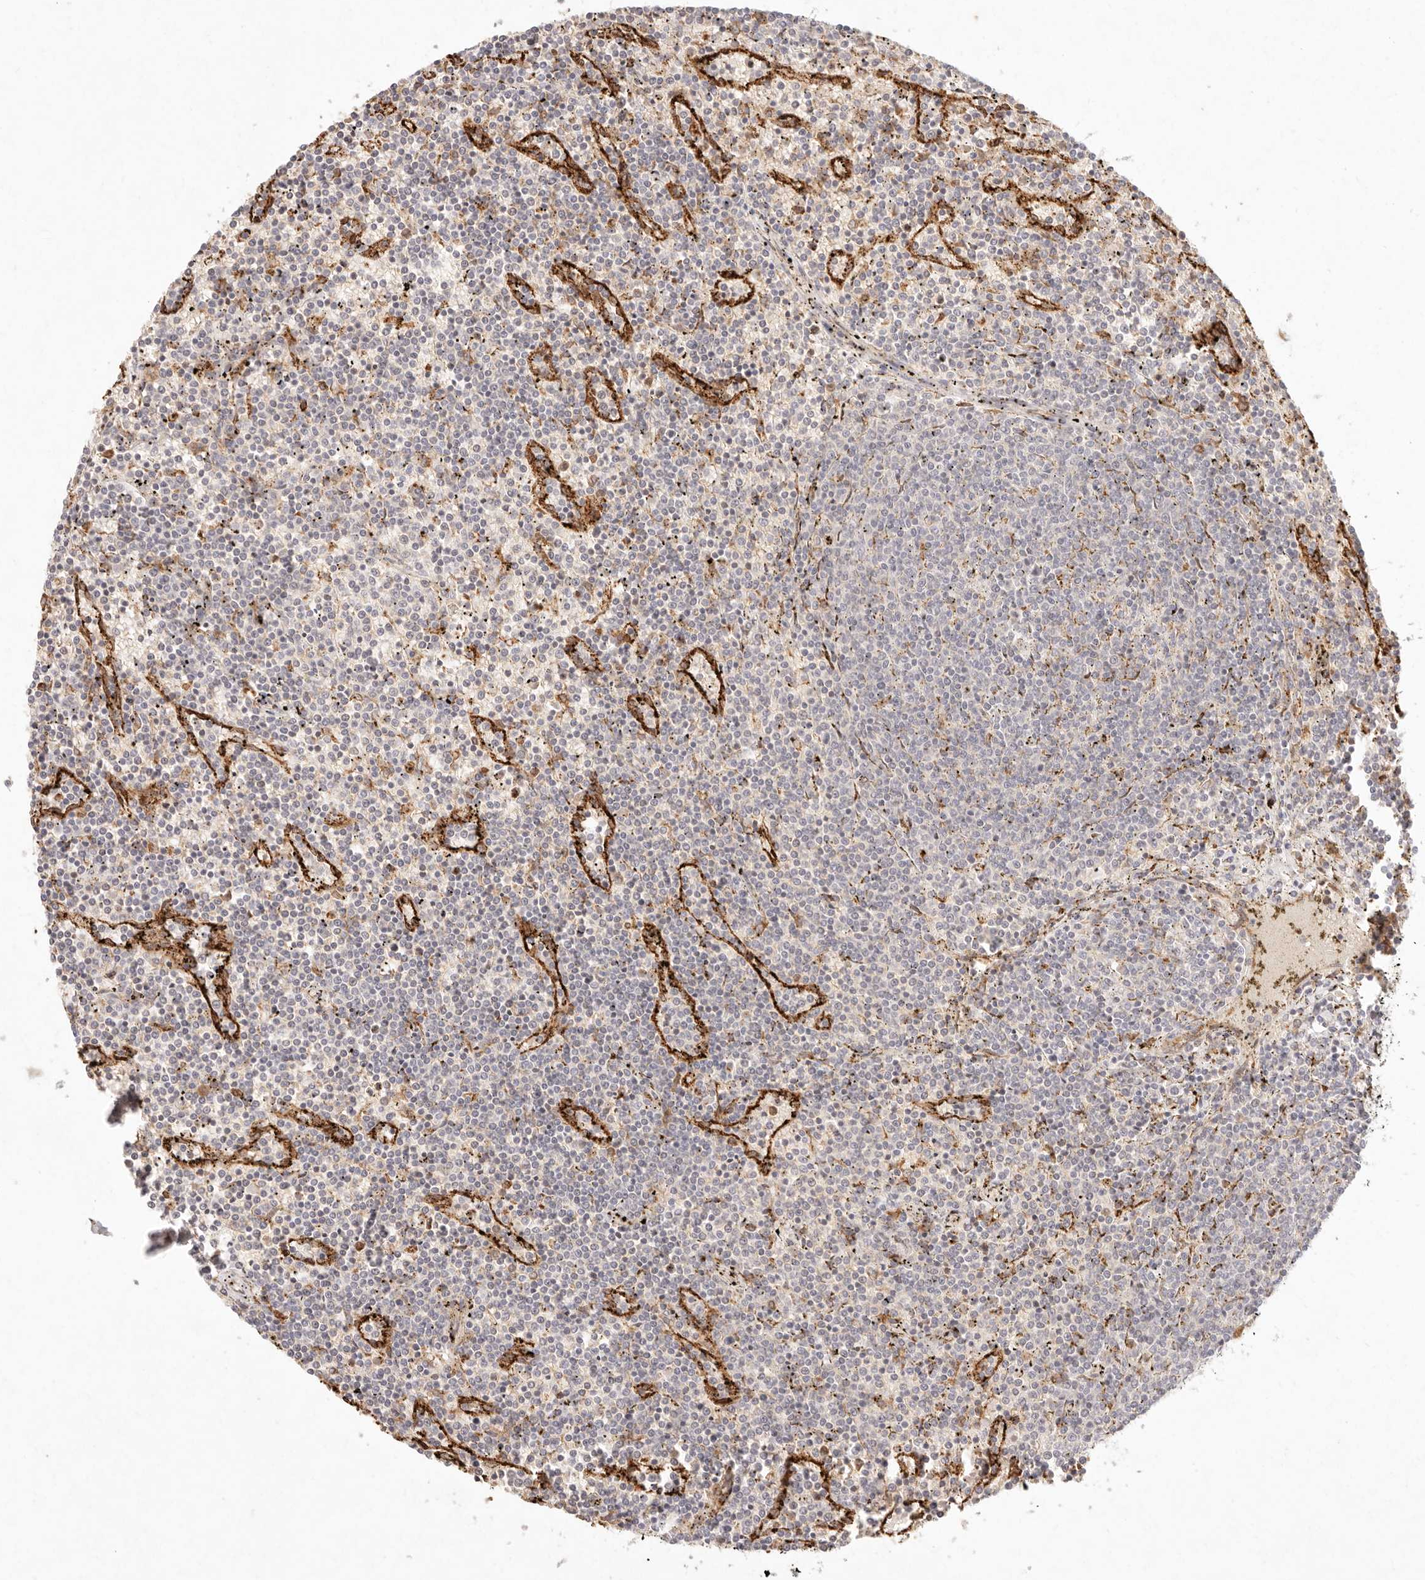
{"staining": {"intensity": "negative", "quantity": "none", "location": "none"}, "tissue": "lymphoma", "cell_type": "Tumor cells", "image_type": "cancer", "snomed": [{"axis": "morphology", "description": "Malignant lymphoma, non-Hodgkin's type, Low grade"}, {"axis": "topography", "description": "Spleen"}], "caption": "Lymphoma stained for a protein using immunohistochemistry (IHC) exhibits no staining tumor cells.", "gene": "C1orf127", "patient": {"sex": "female", "age": 50}}